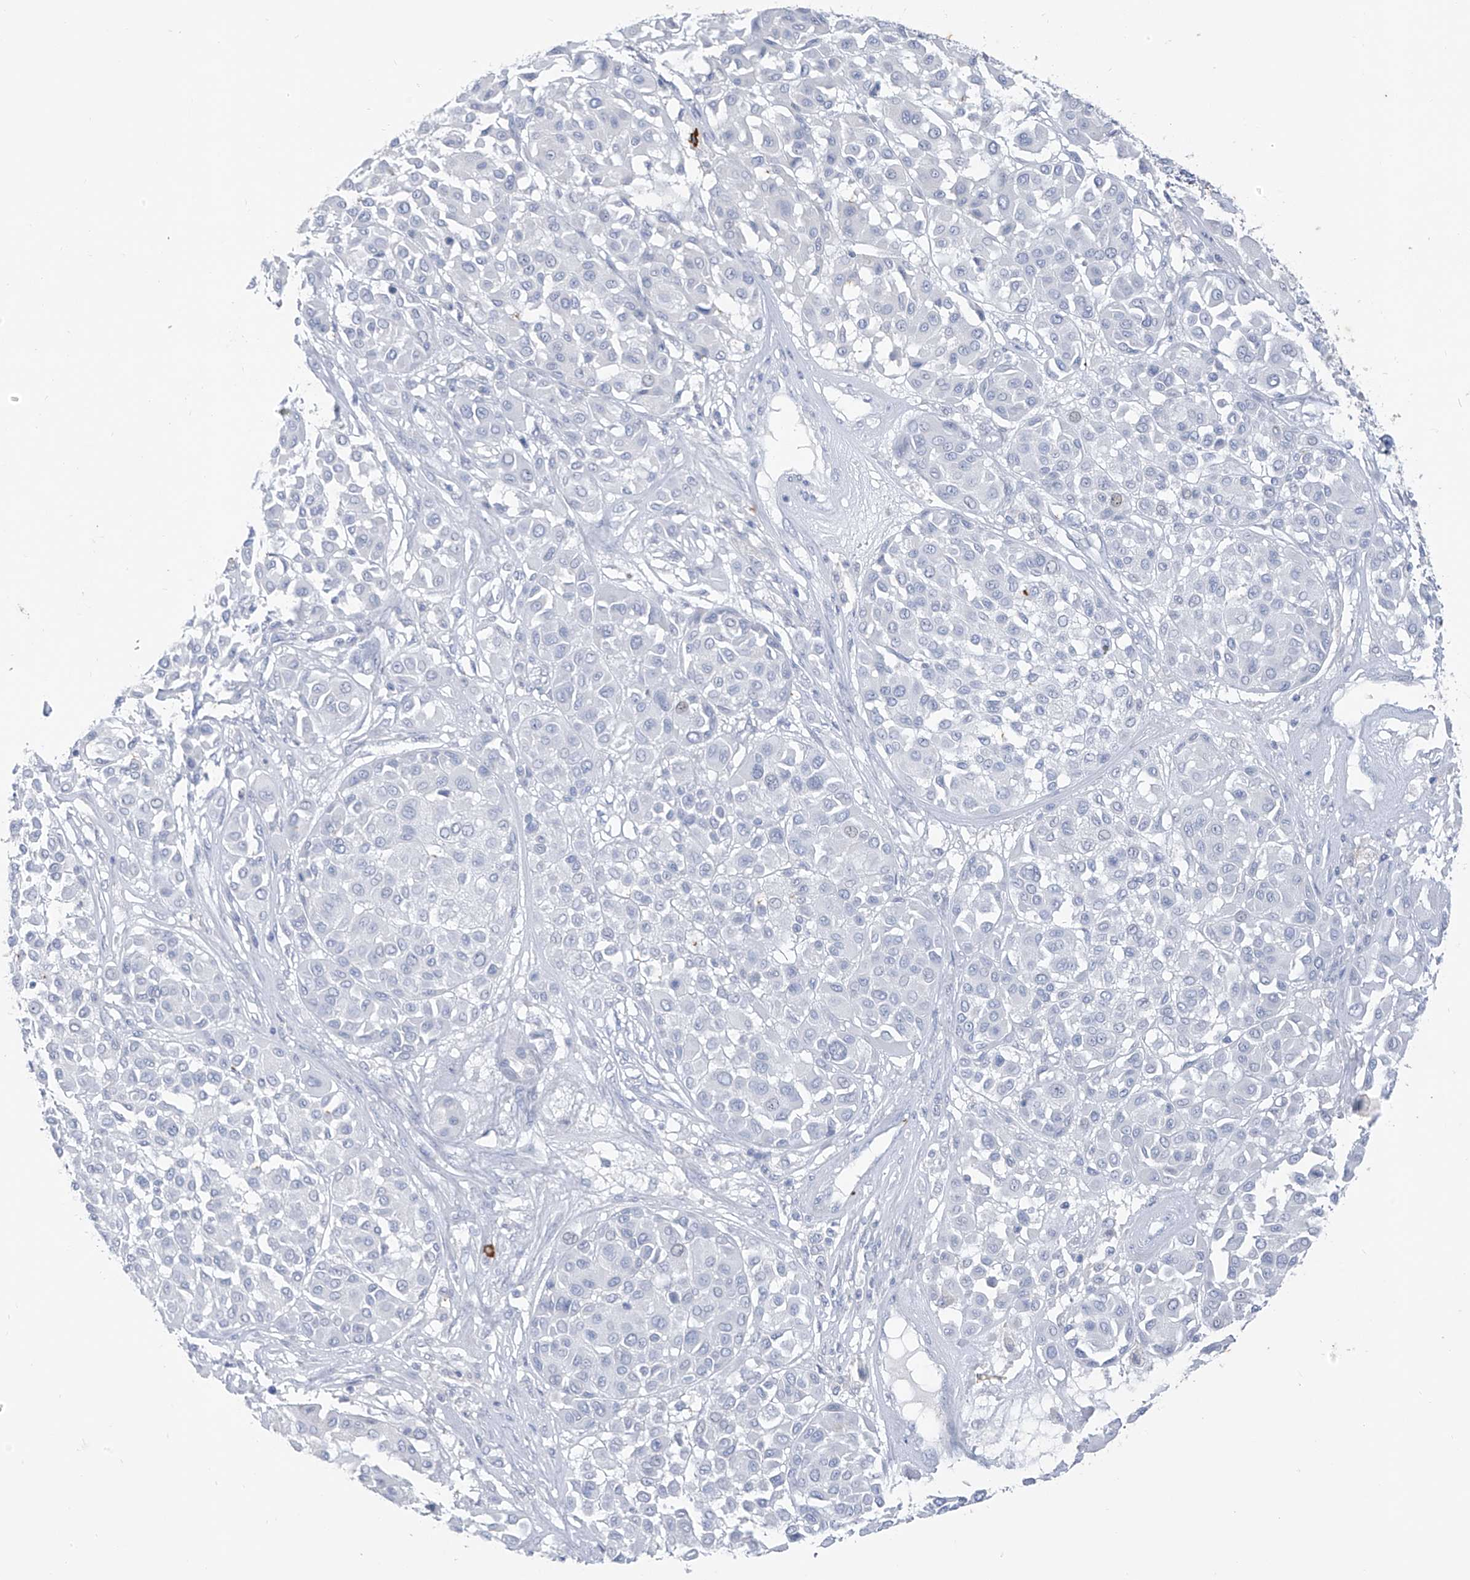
{"staining": {"intensity": "negative", "quantity": "none", "location": "none"}, "tissue": "melanoma", "cell_type": "Tumor cells", "image_type": "cancer", "snomed": [{"axis": "morphology", "description": "Malignant melanoma, Metastatic site"}, {"axis": "topography", "description": "Soft tissue"}], "caption": "DAB immunohistochemical staining of malignant melanoma (metastatic site) shows no significant expression in tumor cells.", "gene": "CX3CR1", "patient": {"sex": "male", "age": 41}}